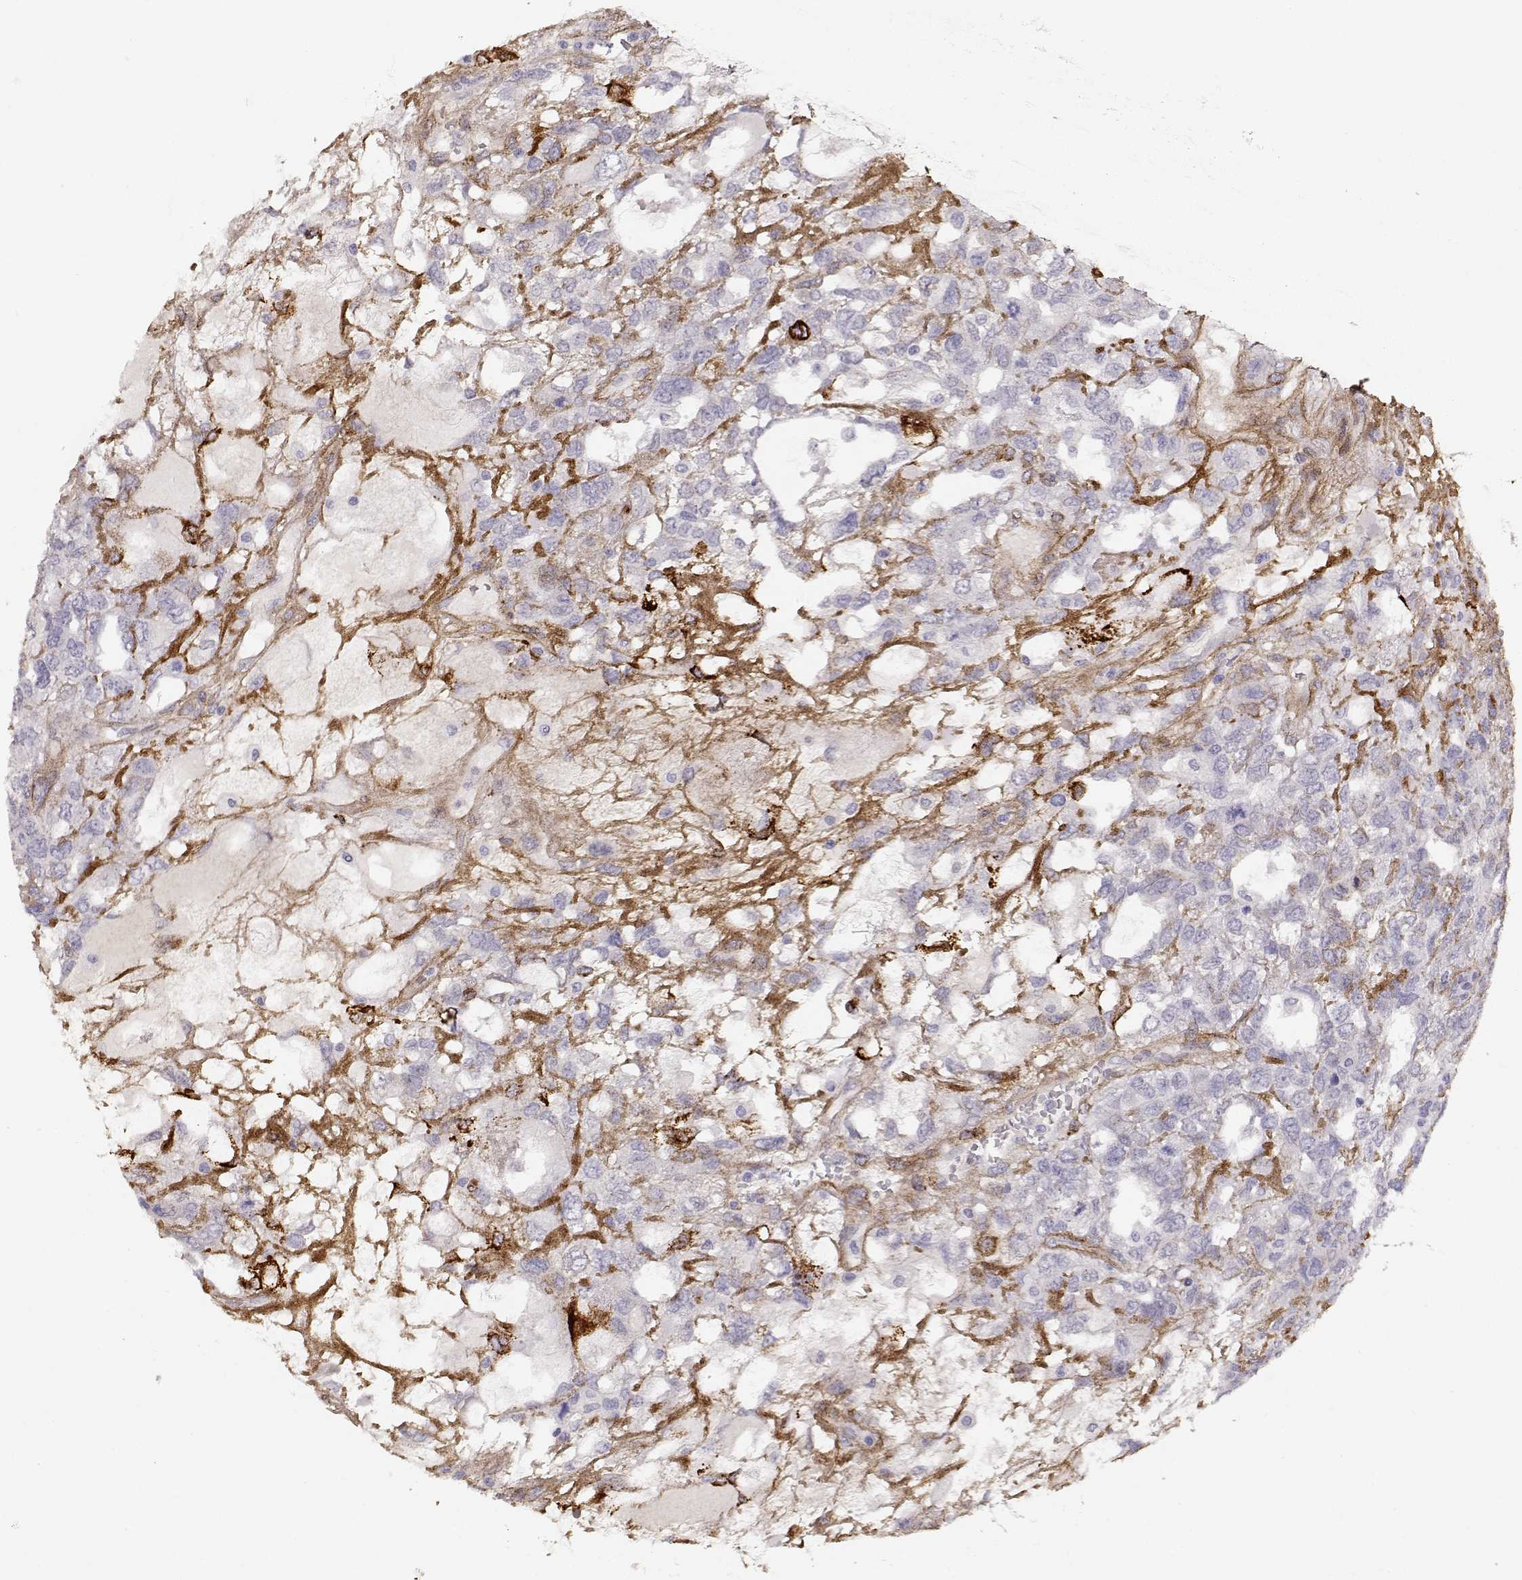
{"staining": {"intensity": "negative", "quantity": "none", "location": "none"}, "tissue": "testis cancer", "cell_type": "Tumor cells", "image_type": "cancer", "snomed": [{"axis": "morphology", "description": "Seminoma, NOS"}, {"axis": "topography", "description": "Testis"}], "caption": "IHC micrograph of human testis cancer stained for a protein (brown), which shows no positivity in tumor cells.", "gene": "LAMC1", "patient": {"sex": "male", "age": 52}}